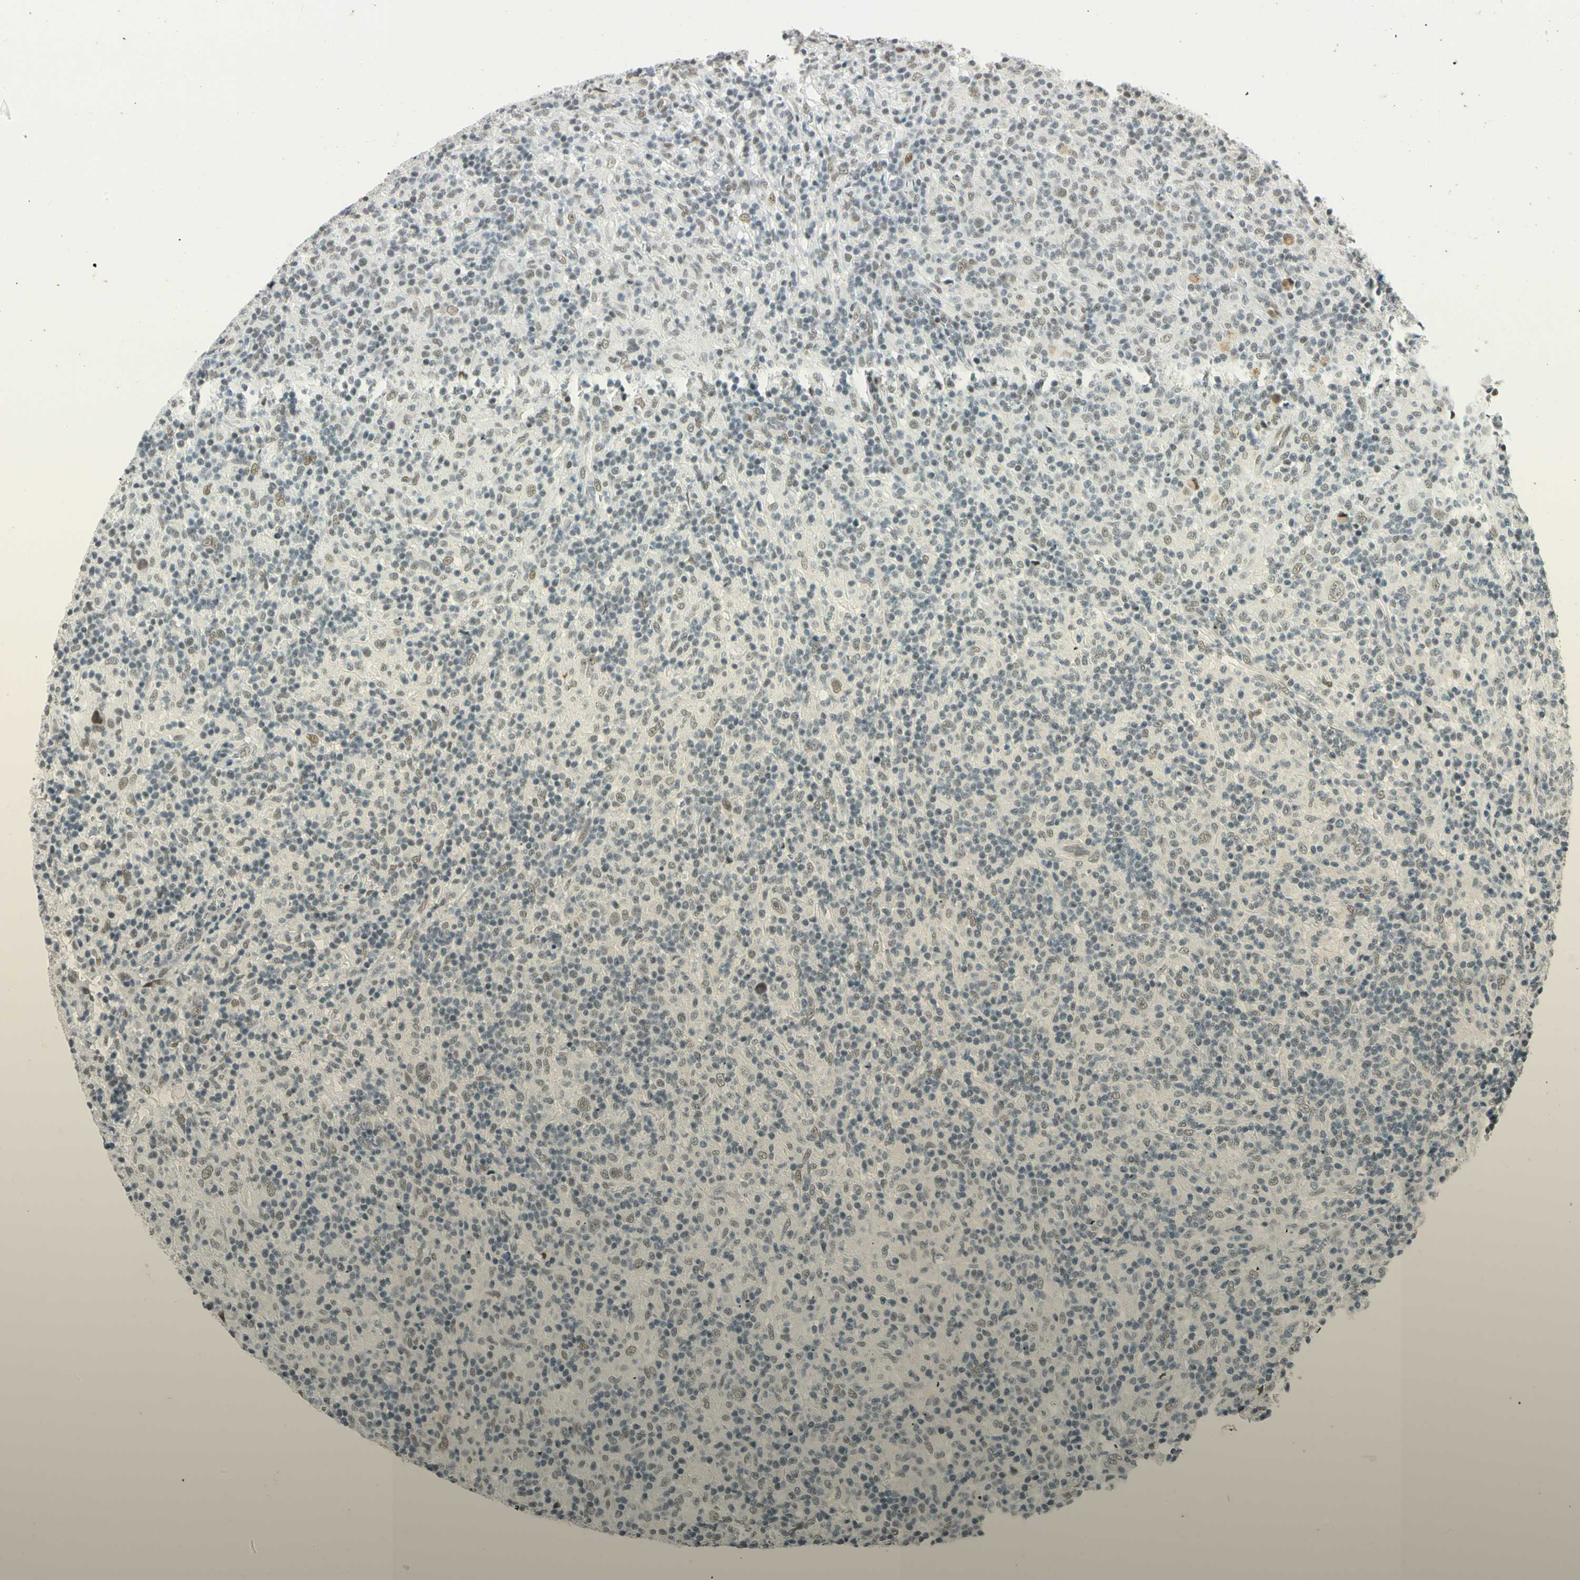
{"staining": {"intensity": "moderate", "quantity": ">75%", "location": "nuclear"}, "tissue": "lymphoma", "cell_type": "Tumor cells", "image_type": "cancer", "snomed": [{"axis": "morphology", "description": "Hodgkin's disease, NOS"}, {"axis": "topography", "description": "Lymph node"}], "caption": "The immunohistochemical stain shows moderate nuclear expression in tumor cells of lymphoma tissue. The staining was performed using DAB (3,3'-diaminobenzidine), with brown indicating positive protein expression. Nuclei are stained blue with hematoxylin.", "gene": "NELFE", "patient": {"sex": "male", "age": 70}}